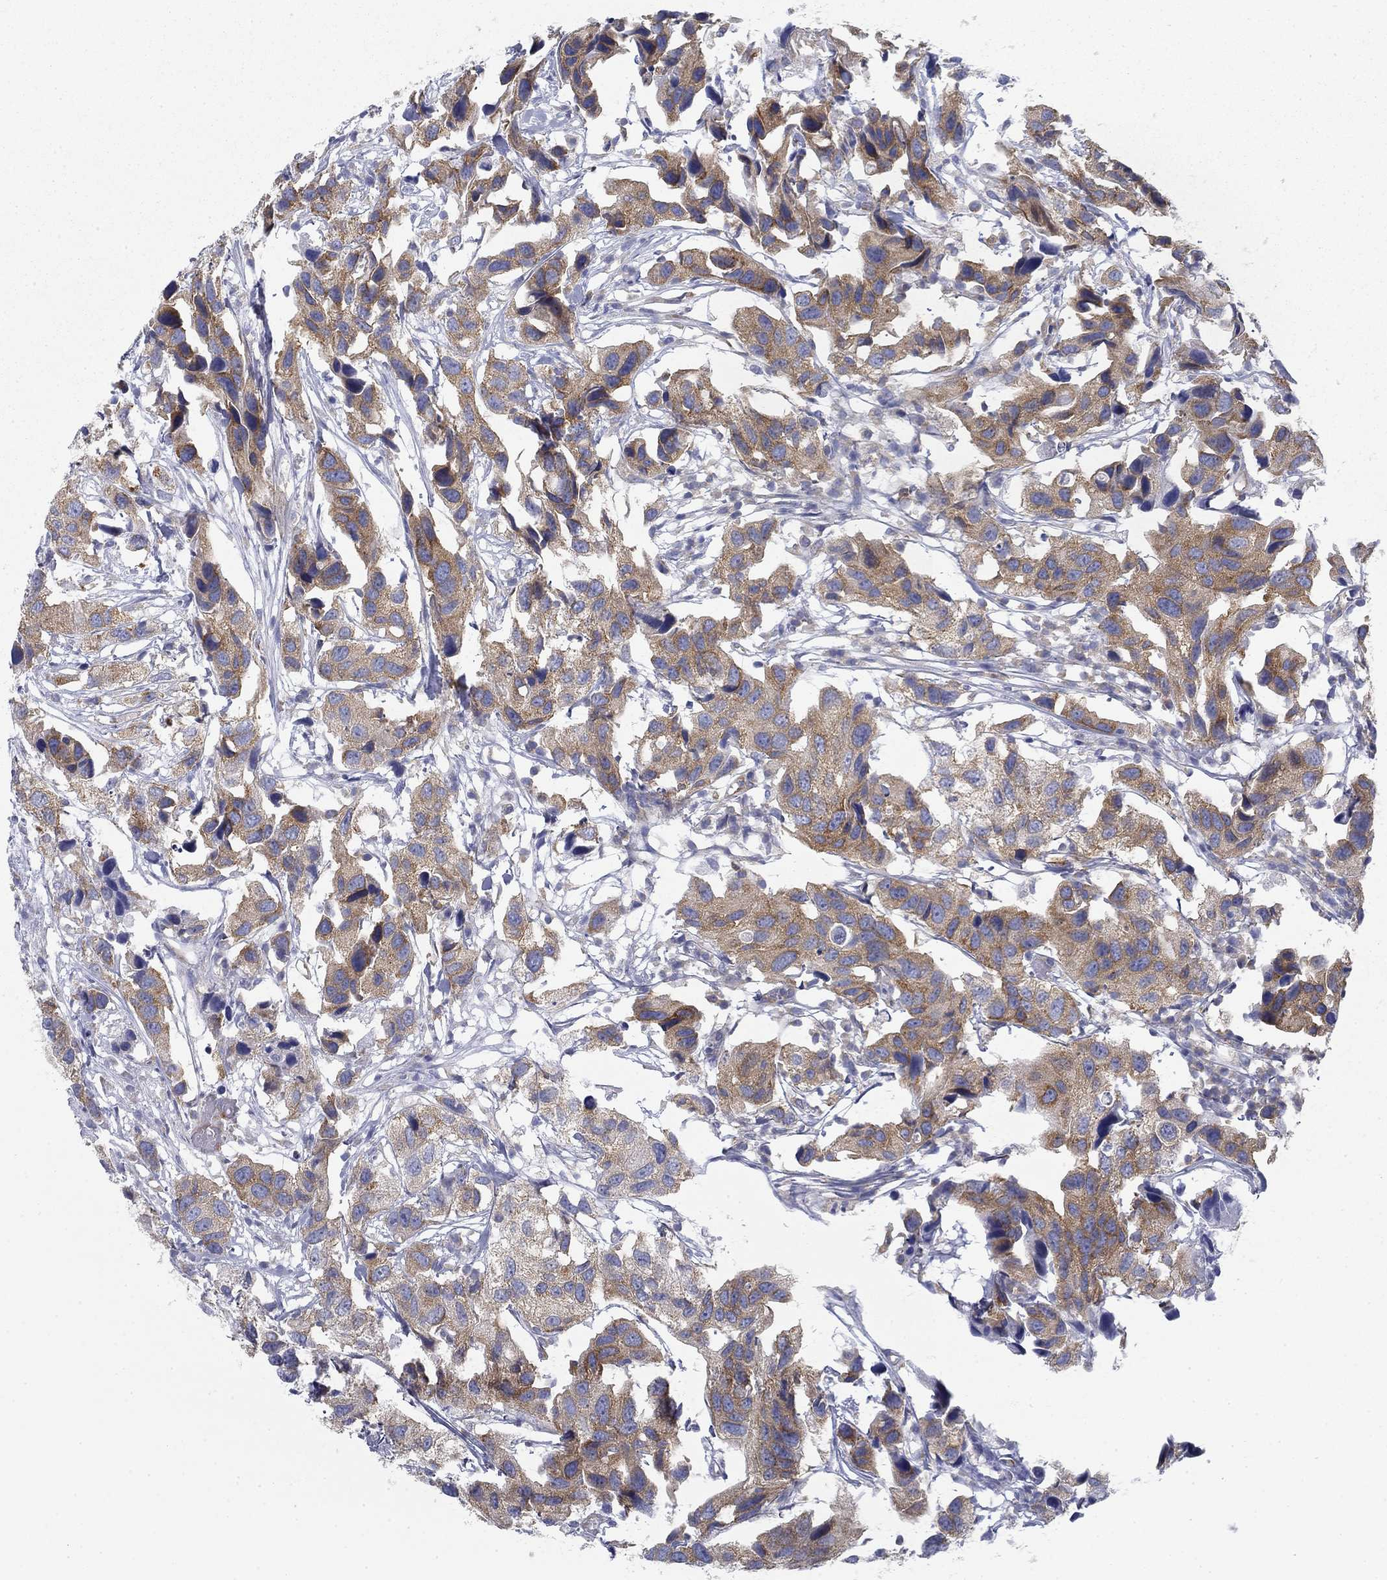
{"staining": {"intensity": "moderate", "quantity": ">75%", "location": "cytoplasmic/membranous"}, "tissue": "urothelial cancer", "cell_type": "Tumor cells", "image_type": "cancer", "snomed": [{"axis": "morphology", "description": "Urothelial carcinoma, High grade"}, {"axis": "topography", "description": "Urinary bladder"}], "caption": "Human urothelial cancer stained for a protein (brown) exhibits moderate cytoplasmic/membranous positive expression in approximately >75% of tumor cells.", "gene": "FXR1", "patient": {"sex": "male", "age": 79}}